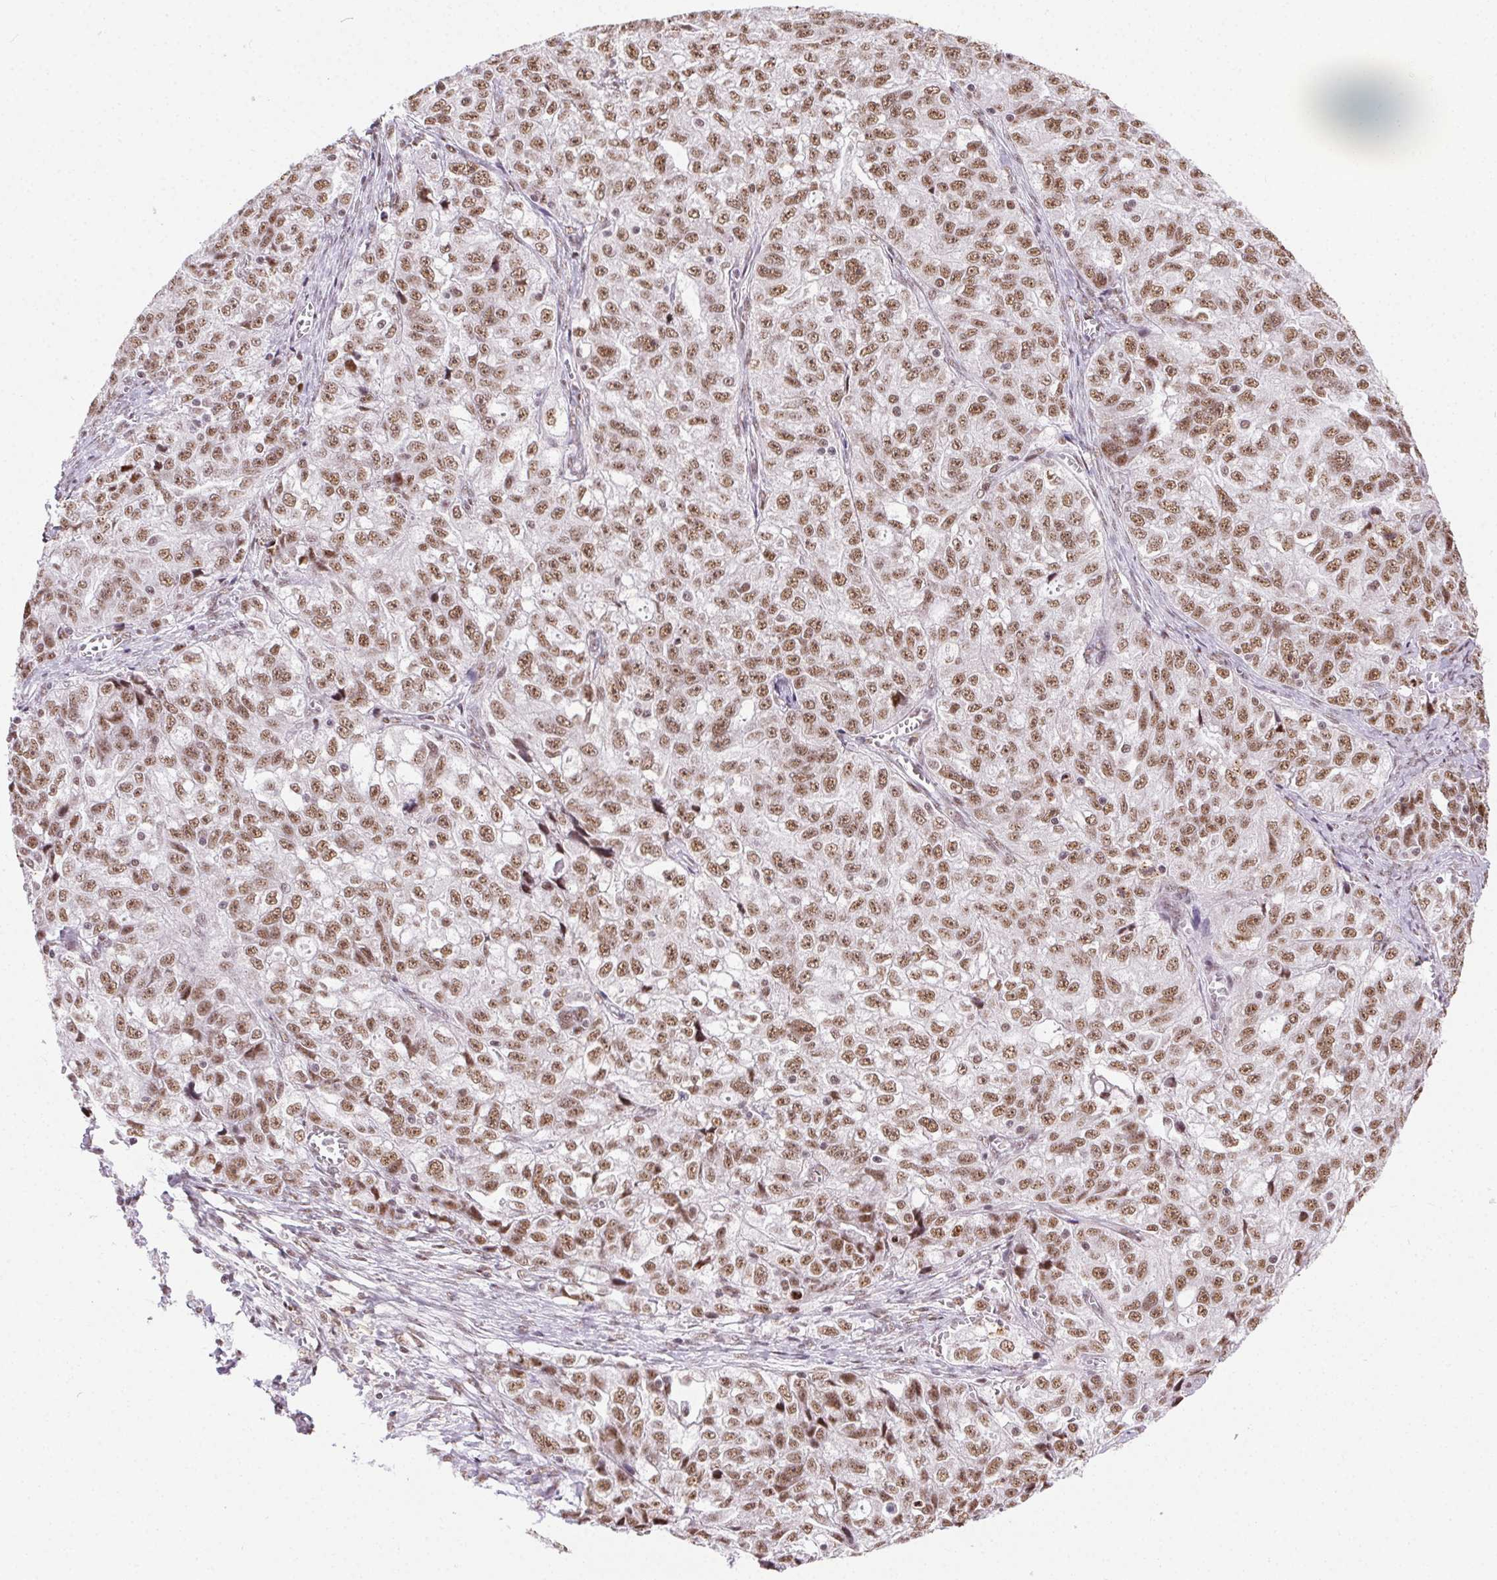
{"staining": {"intensity": "moderate", "quantity": ">75%", "location": "nuclear"}, "tissue": "ovarian cancer", "cell_type": "Tumor cells", "image_type": "cancer", "snomed": [{"axis": "morphology", "description": "Cystadenocarcinoma, serous, NOS"}, {"axis": "topography", "description": "Ovary"}], "caption": "Immunohistochemistry of ovarian cancer displays medium levels of moderate nuclear expression in approximately >75% of tumor cells.", "gene": "TRA2B", "patient": {"sex": "female", "age": 51}}